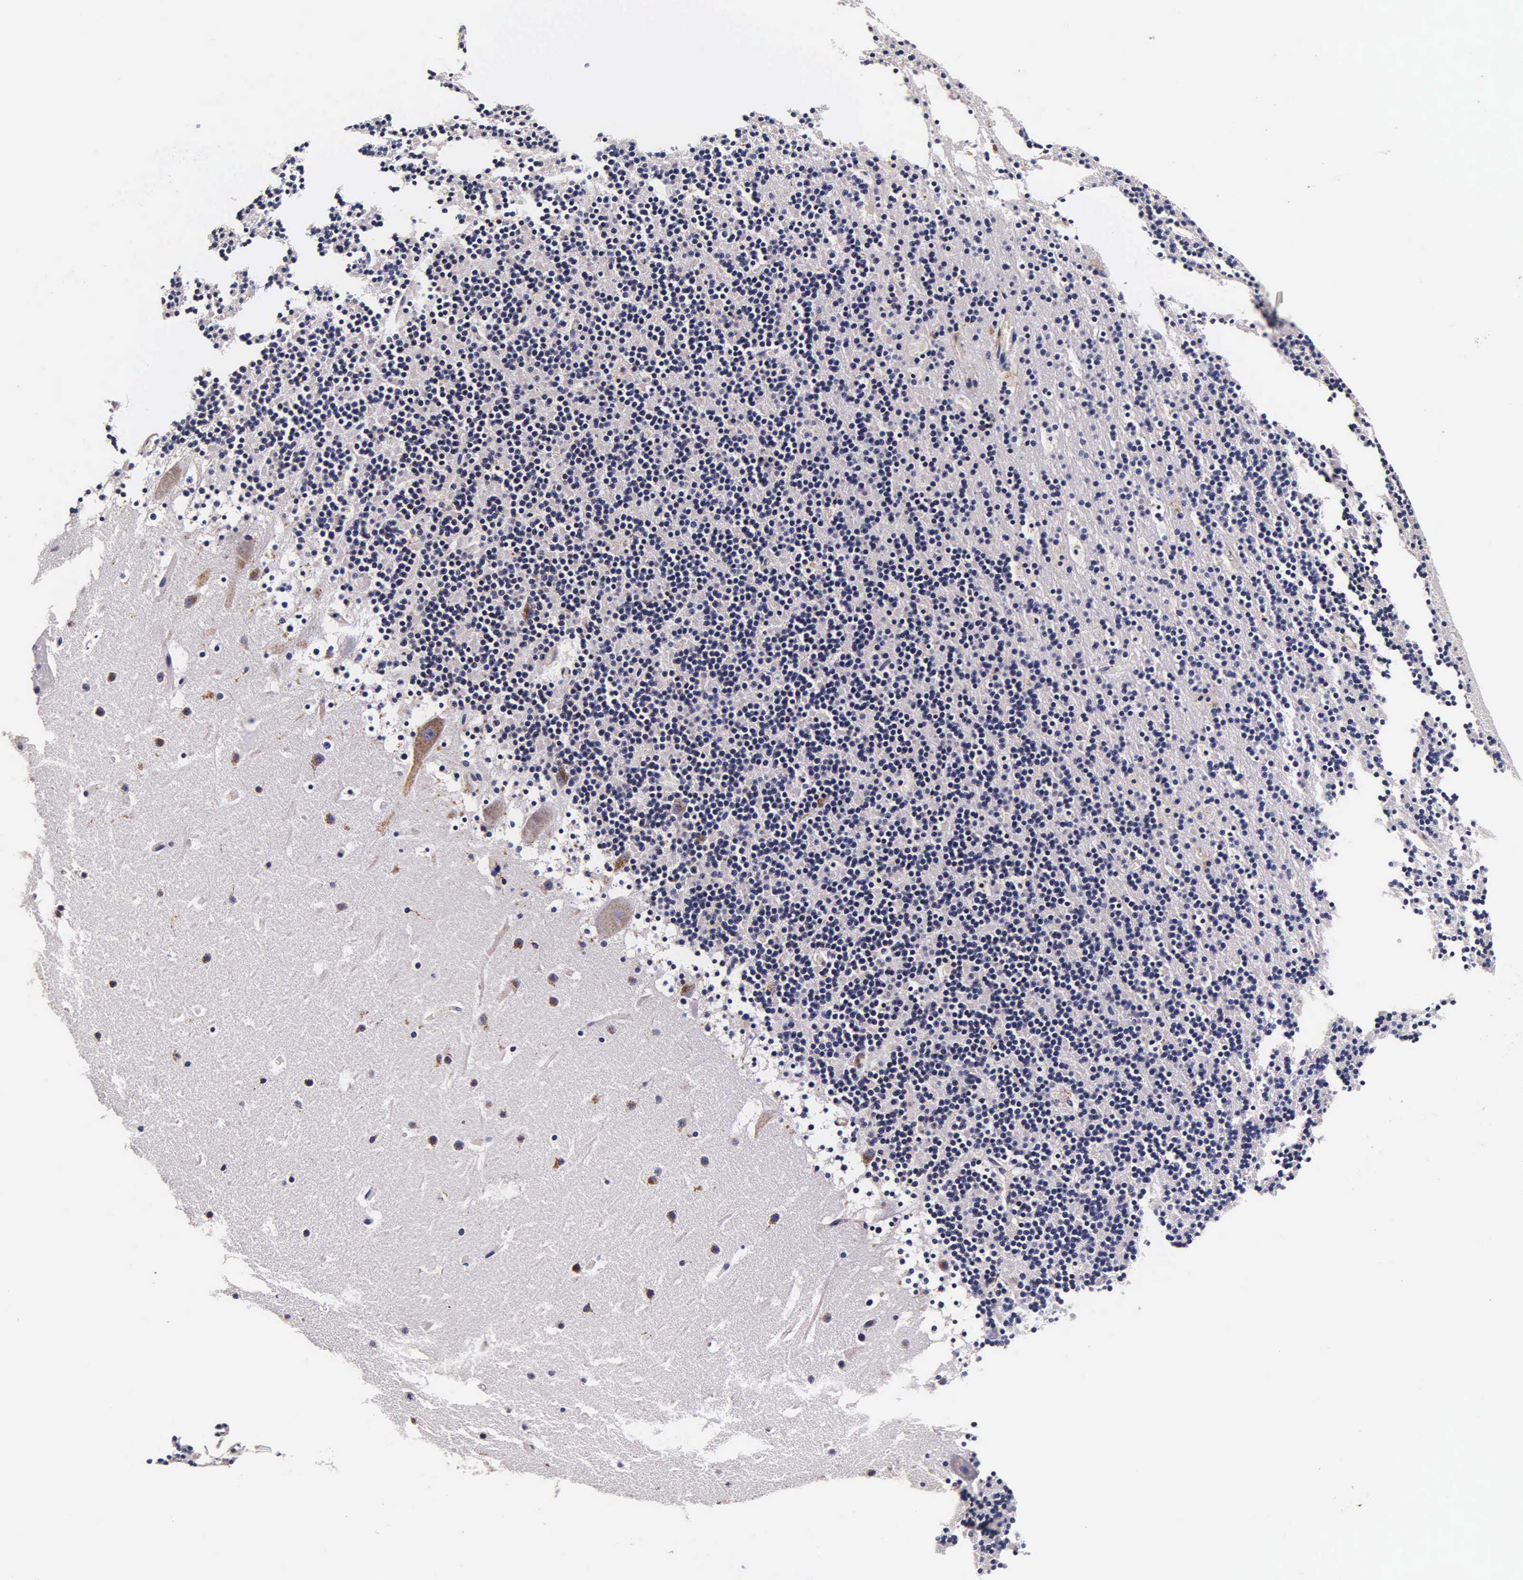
{"staining": {"intensity": "negative", "quantity": "none", "location": "none"}, "tissue": "cerebellum", "cell_type": "Cells in granular layer", "image_type": "normal", "snomed": [{"axis": "morphology", "description": "Normal tissue, NOS"}, {"axis": "topography", "description": "Cerebellum"}], "caption": "The immunohistochemistry histopathology image has no significant staining in cells in granular layer of cerebellum. (Brightfield microscopy of DAB immunohistochemistry at high magnification).", "gene": "CTSB", "patient": {"sex": "male", "age": 45}}